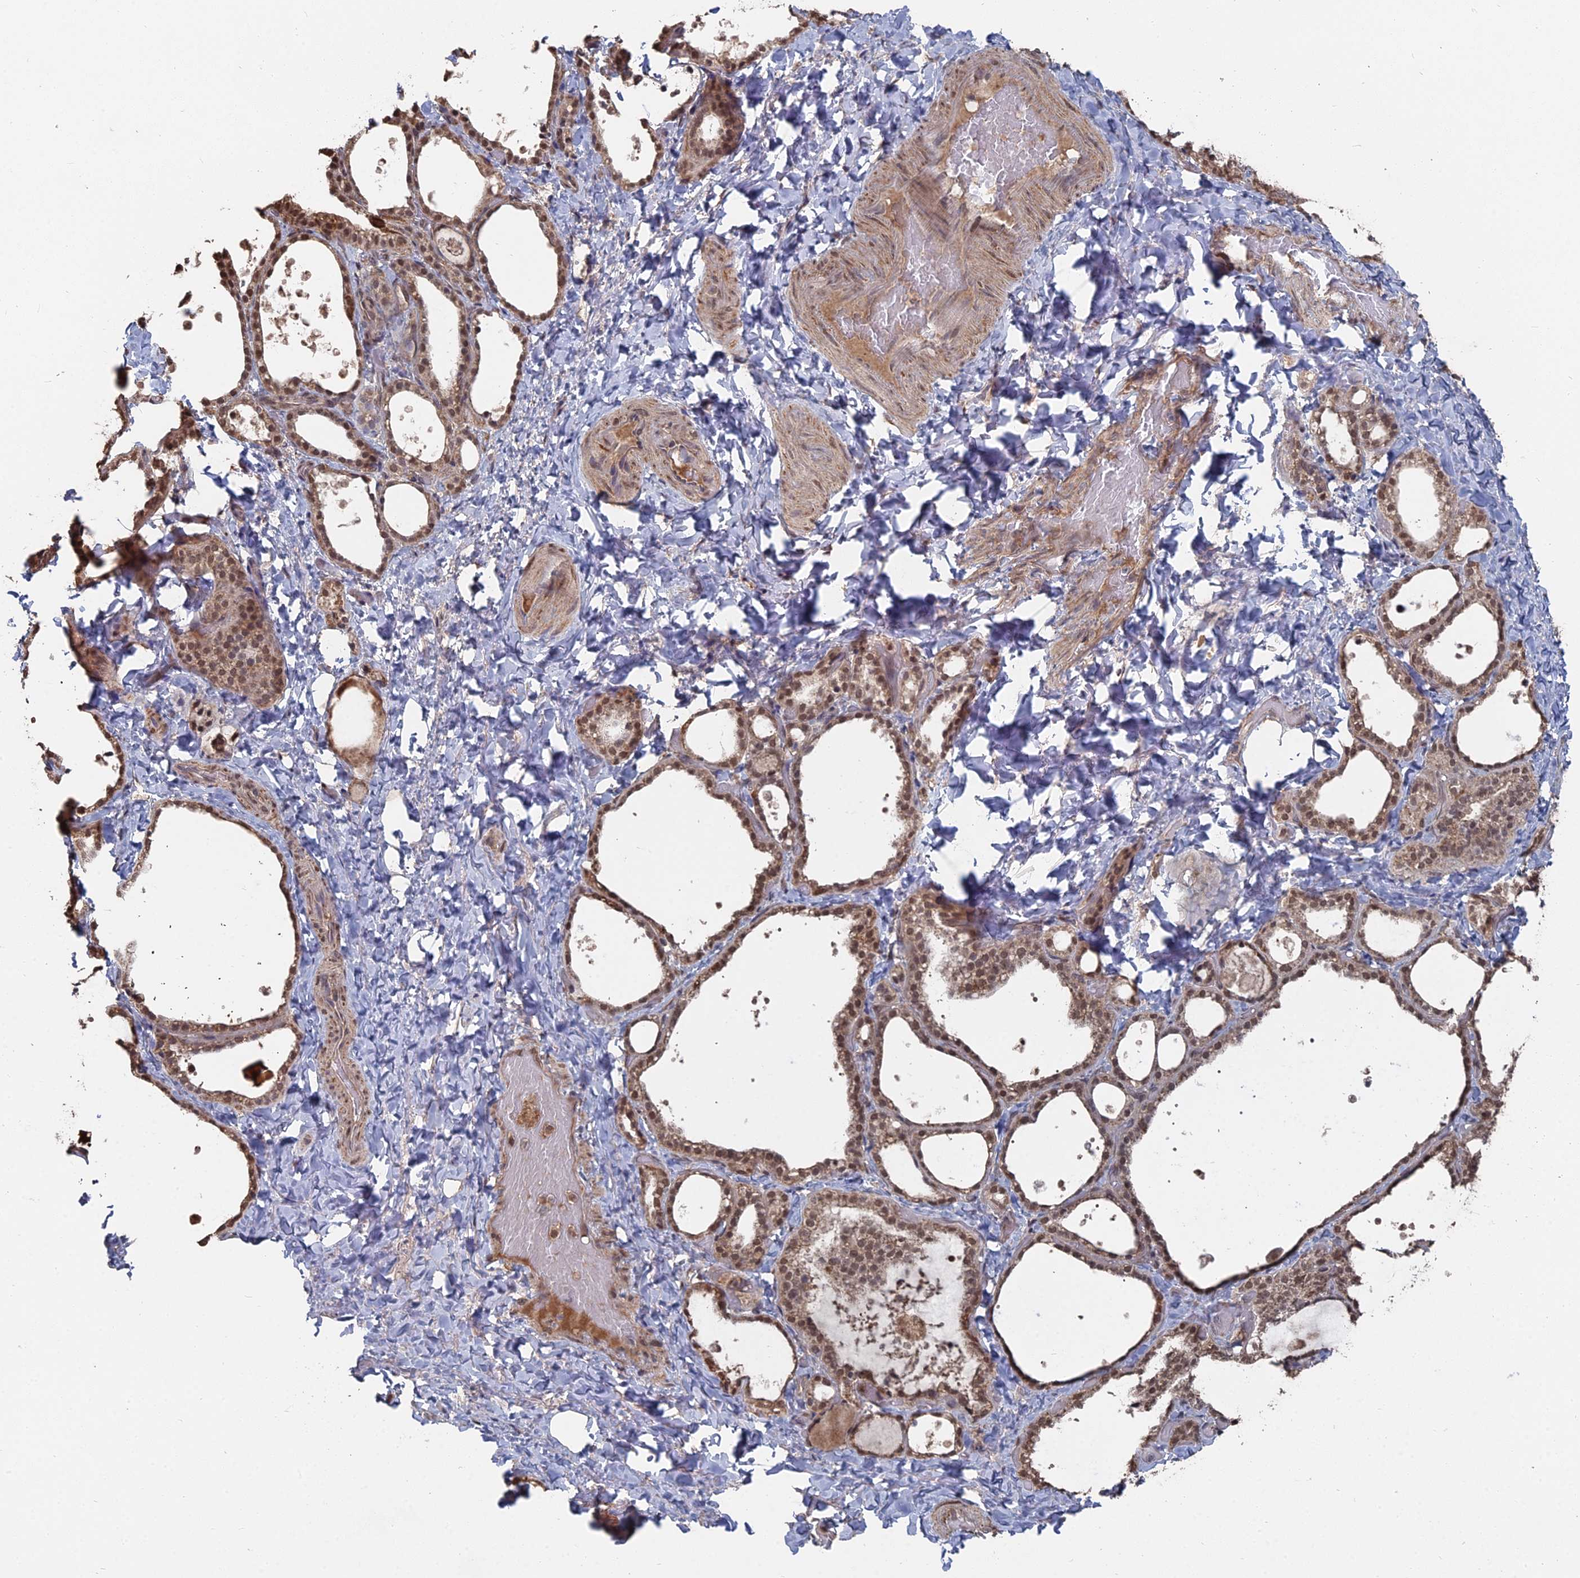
{"staining": {"intensity": "moderate", "quantity": ">75%", "location": "cytoplasmic/membranous,nuclear"}, "tissue": "thyroid gland", "cell_type": "Glandular cells", "image_type": "normal", "snomed": [{"axis": "morphology", "description": "Normal tissue, NOS"}, {"axis": "topography", "description": "Thyroid gland"}], "caption": "Immunohistochemical staining of benign human thyroid gland shows medium levels of moderate cytoplasmic/membranous,nuclear positivity in approximately >75% of glandular cells. Nuclei are stained in blue.", "gene": "CCNP", "patient": {"sex": "female", "age": 44}}